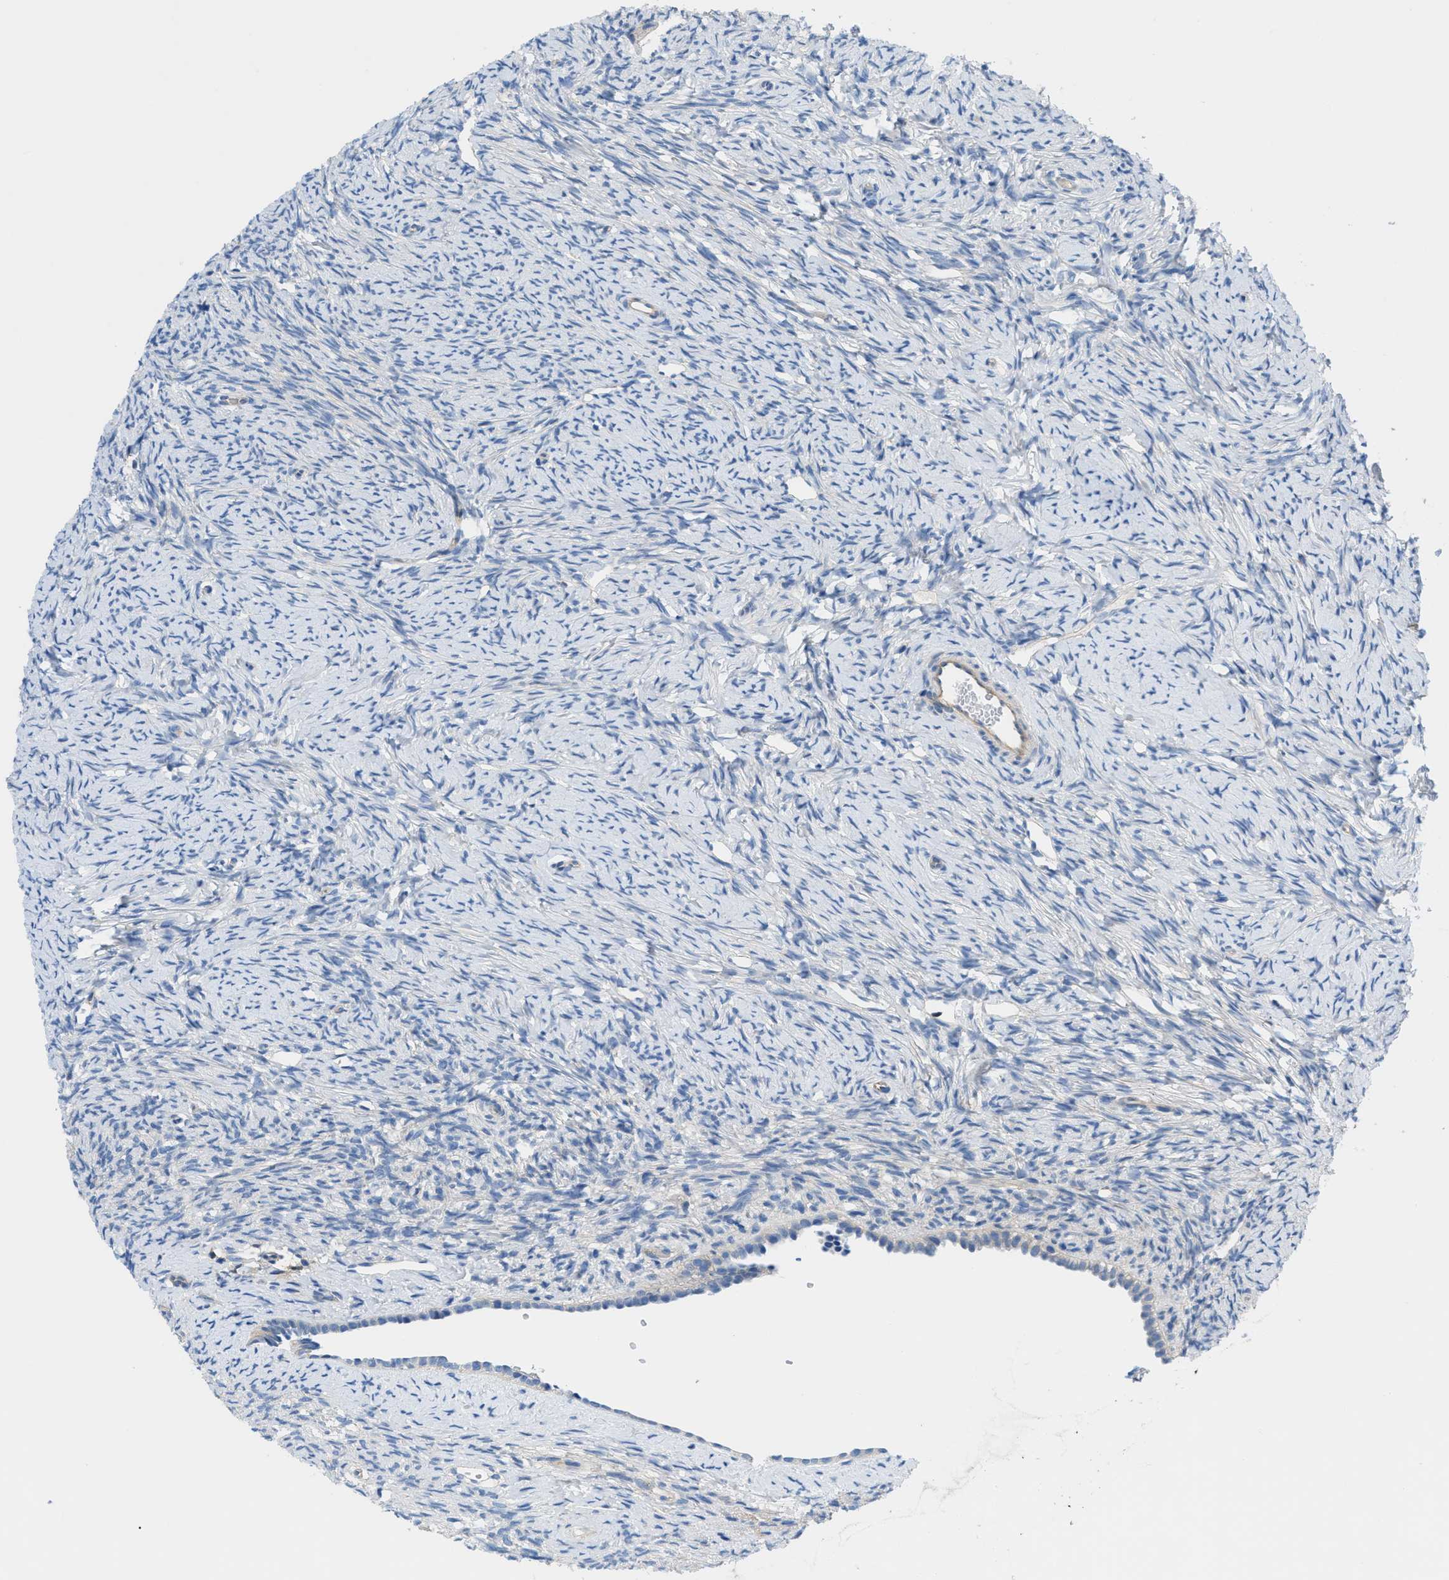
{"staining": {"intensity": "negative", "quantity": "none", "location": "none"}, "tissue": "ovary", "cell_type": "Follicle cells", "image_type": "normal", "snomed": [{"axis": "morphology", "description": "Normal tissue, NOS"}, {"axis": "topography", "description": "Ovary"}], "caption": "Immunohistochemical staining of normal human ovary demonstrates no significant staining in follicle cells.", "gene": "ORAI1", "patient": {"sex": "female", "age": 33}}